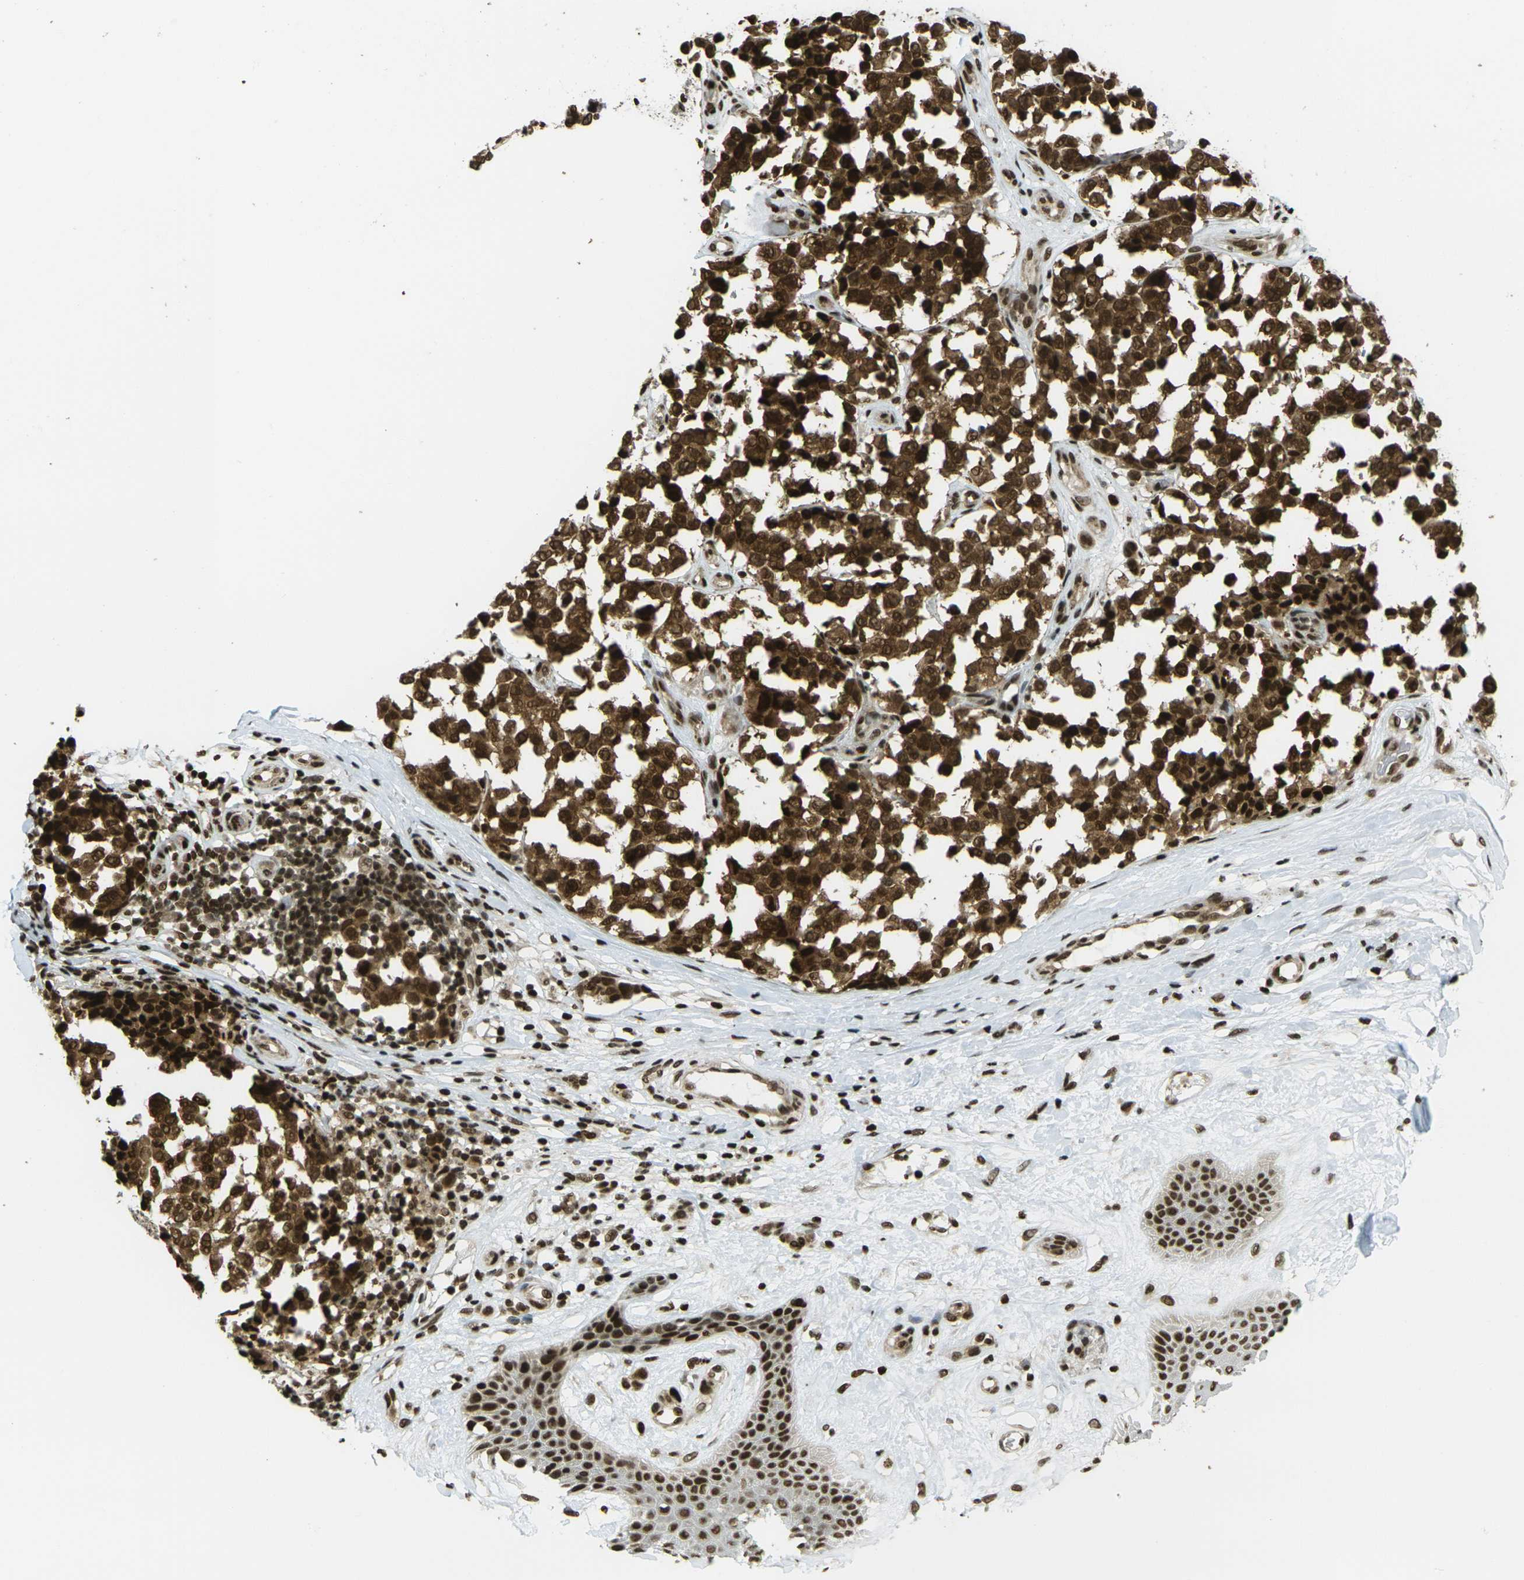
{"staining": {"intensity": "strong", "quantity": ">75%", "location": "cytoplasmic/membranous,nuclear"}, "tissue": "melanoma", "cell_type": "Tumor cells", "image_type": "cancer", "snomed": [{"axis": "morphology", "description": "Malignant melanoma, NOS"}, {"axis": "topography", "description": "Skin"}], "caption": "Immunohistochemical staining of malignant melanoma displays high levels of strong cytoplasmic/membranous and nuclear expression in about >75% of tumor cells.", "gene": "RUVBL2", "patient": {"sex": "female", "age": 64}}